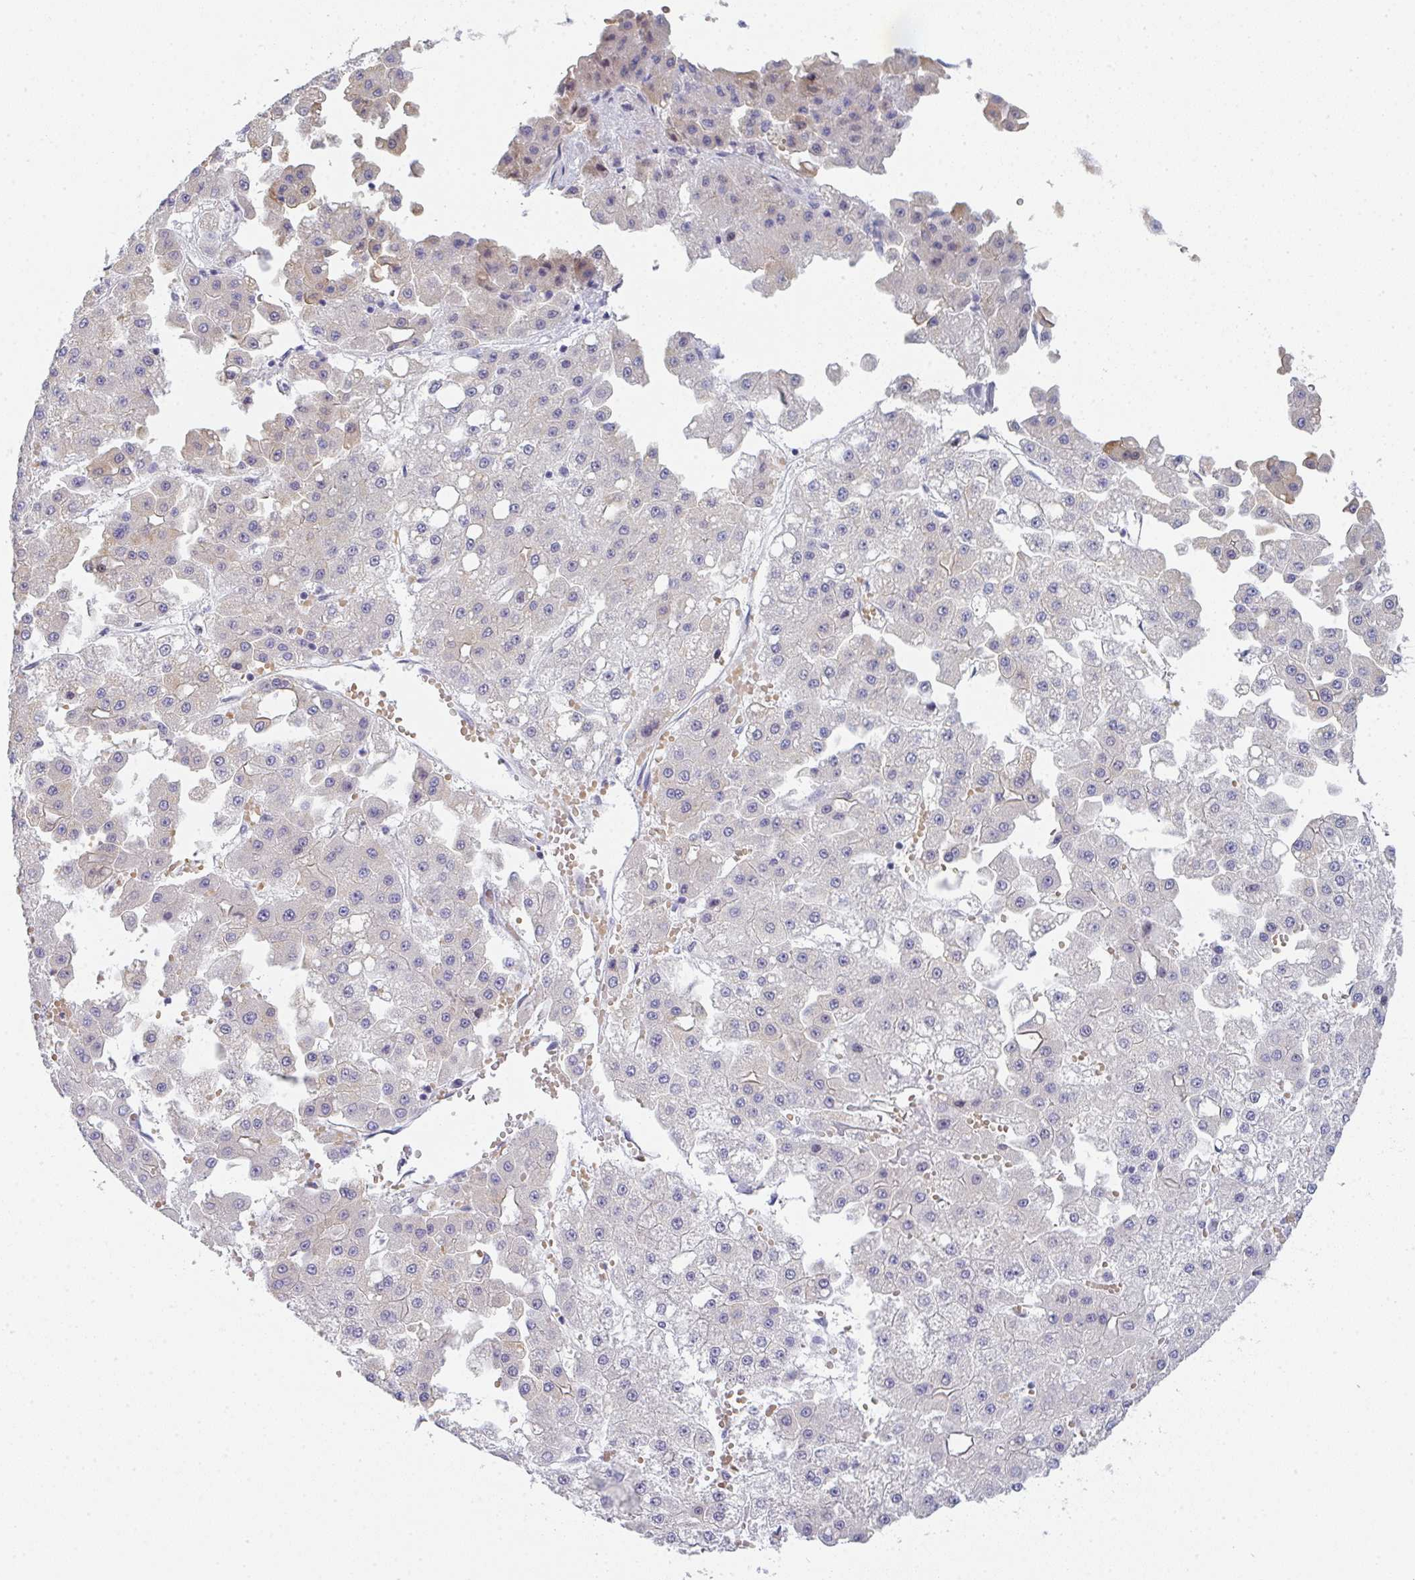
{"staining": {"intensity": "weak", "quantity": "<25%", "location": "cytoplasmic/membranous"}, "tissue": "liver cancer", "cell_type": "Tumor cells", "image_type": "cancer", "snomed": [{"axis": "morphology", "description": "Carcinoma, Hepatocellular, NOS"}, {"axis": "topography", "description": "Liver"}], "caption": "Liver hepatocellular carcinoma was stained to show a protein in brown. There is no significant expression in tumor cells. (DAB (3,3'-diaminobenzidine) immunohistochemistry (IHC), high magnification).", "gene": "CACNA1S", "patient": {"sex": "male", "age": 47}}